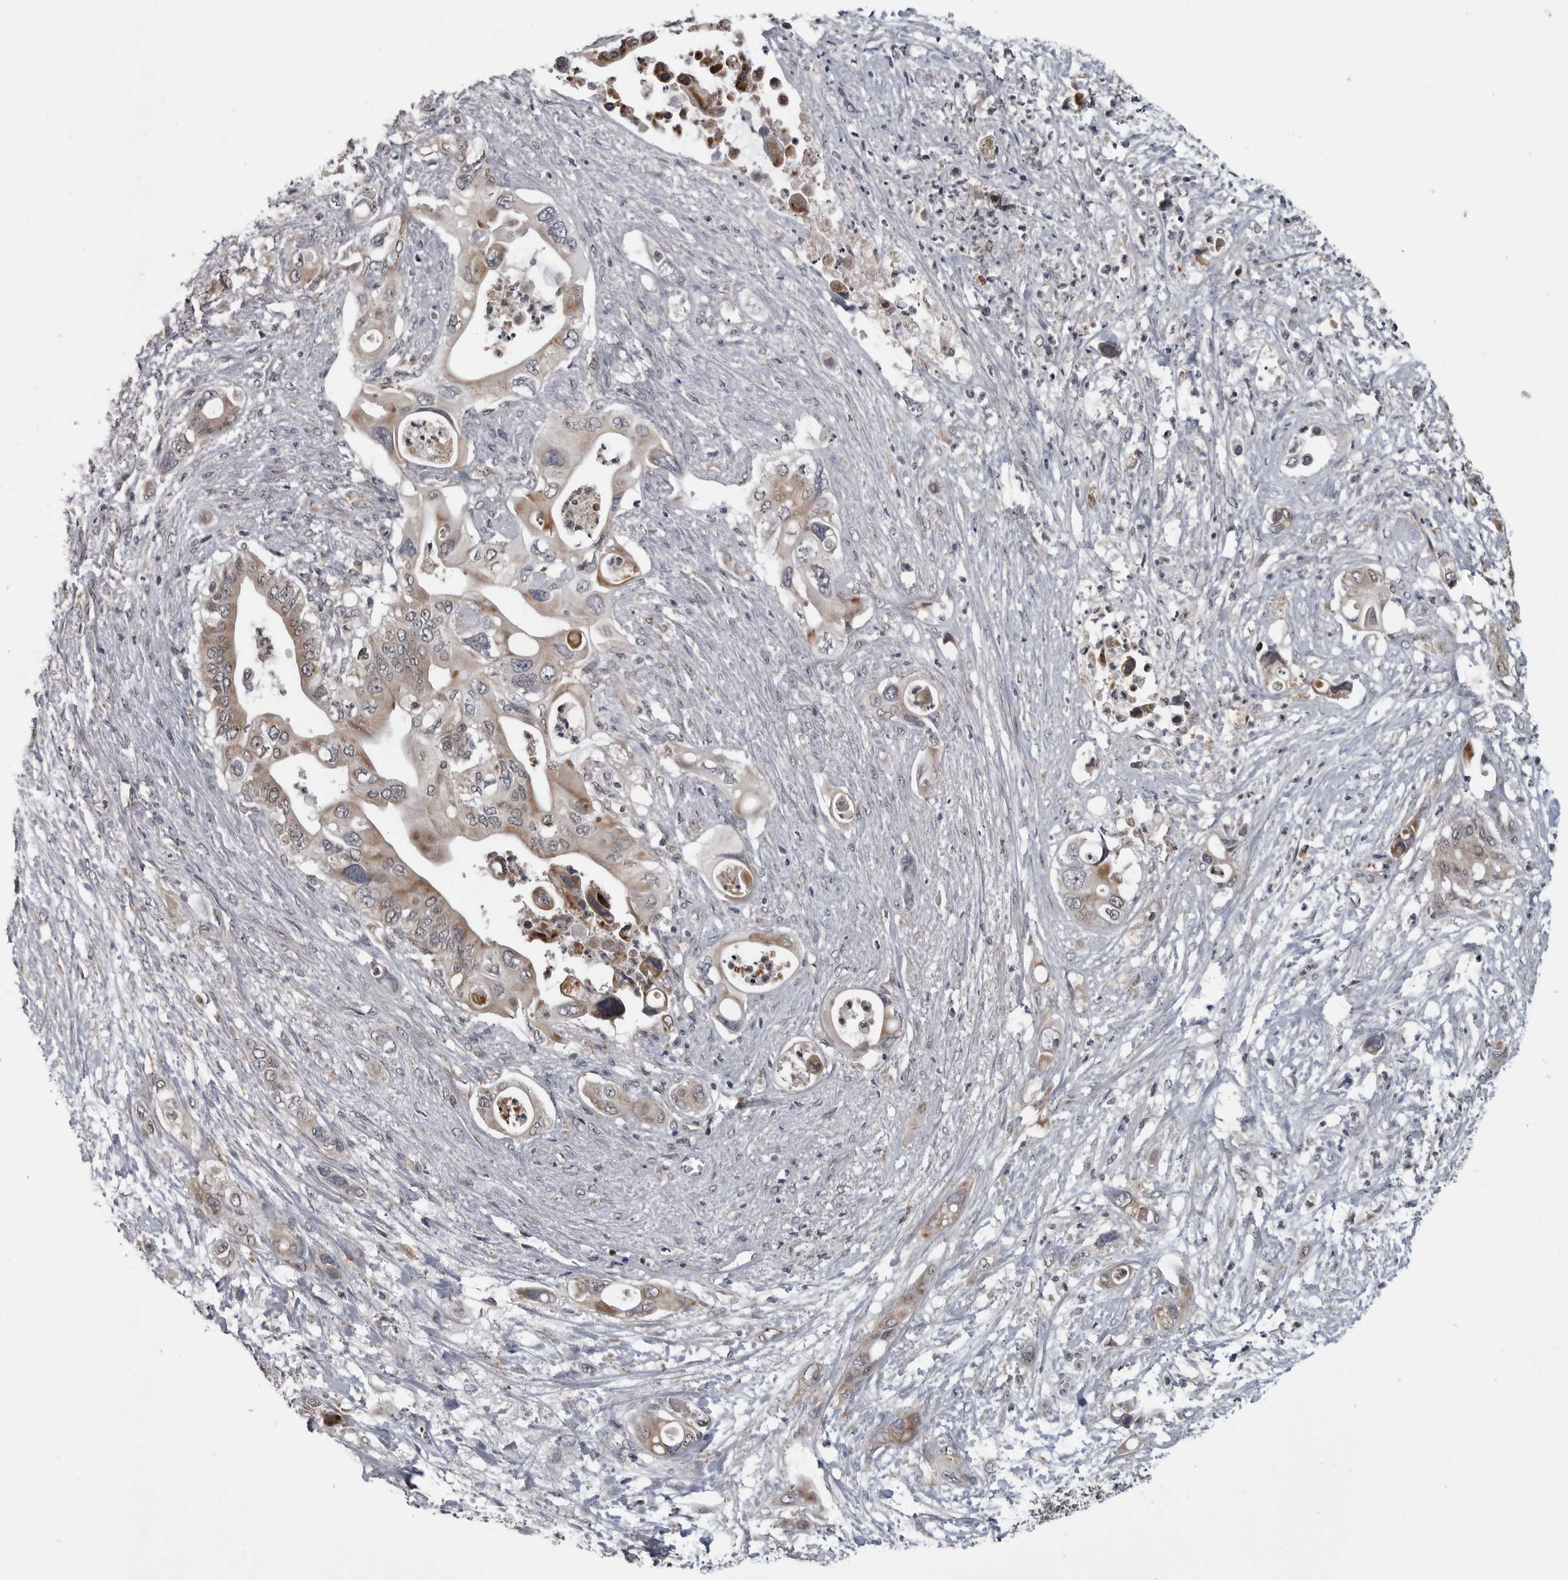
{"staining": {"intensity": "moderate", "quantity": "25%-75%", "location": "cytoplasmic/membranous"}, "tissue": "pancreatic cancer", "cell_type": "Tumor cells", "image_type": "cancer", "snomed": [{"axis": "morphology", "description": "Adenocarcinoma, NOS"}, {"axis": "topography", "description": "Pancreas"}], "caption": "Protein expression analysis of human adenocarcinoma (pancreatic) reveals moderate cytoplasmic/membranous positivity in about 25%-75% of tumor cells.", "gene": "FAAP100", "patient": {"sex": "male", "age": 66}}